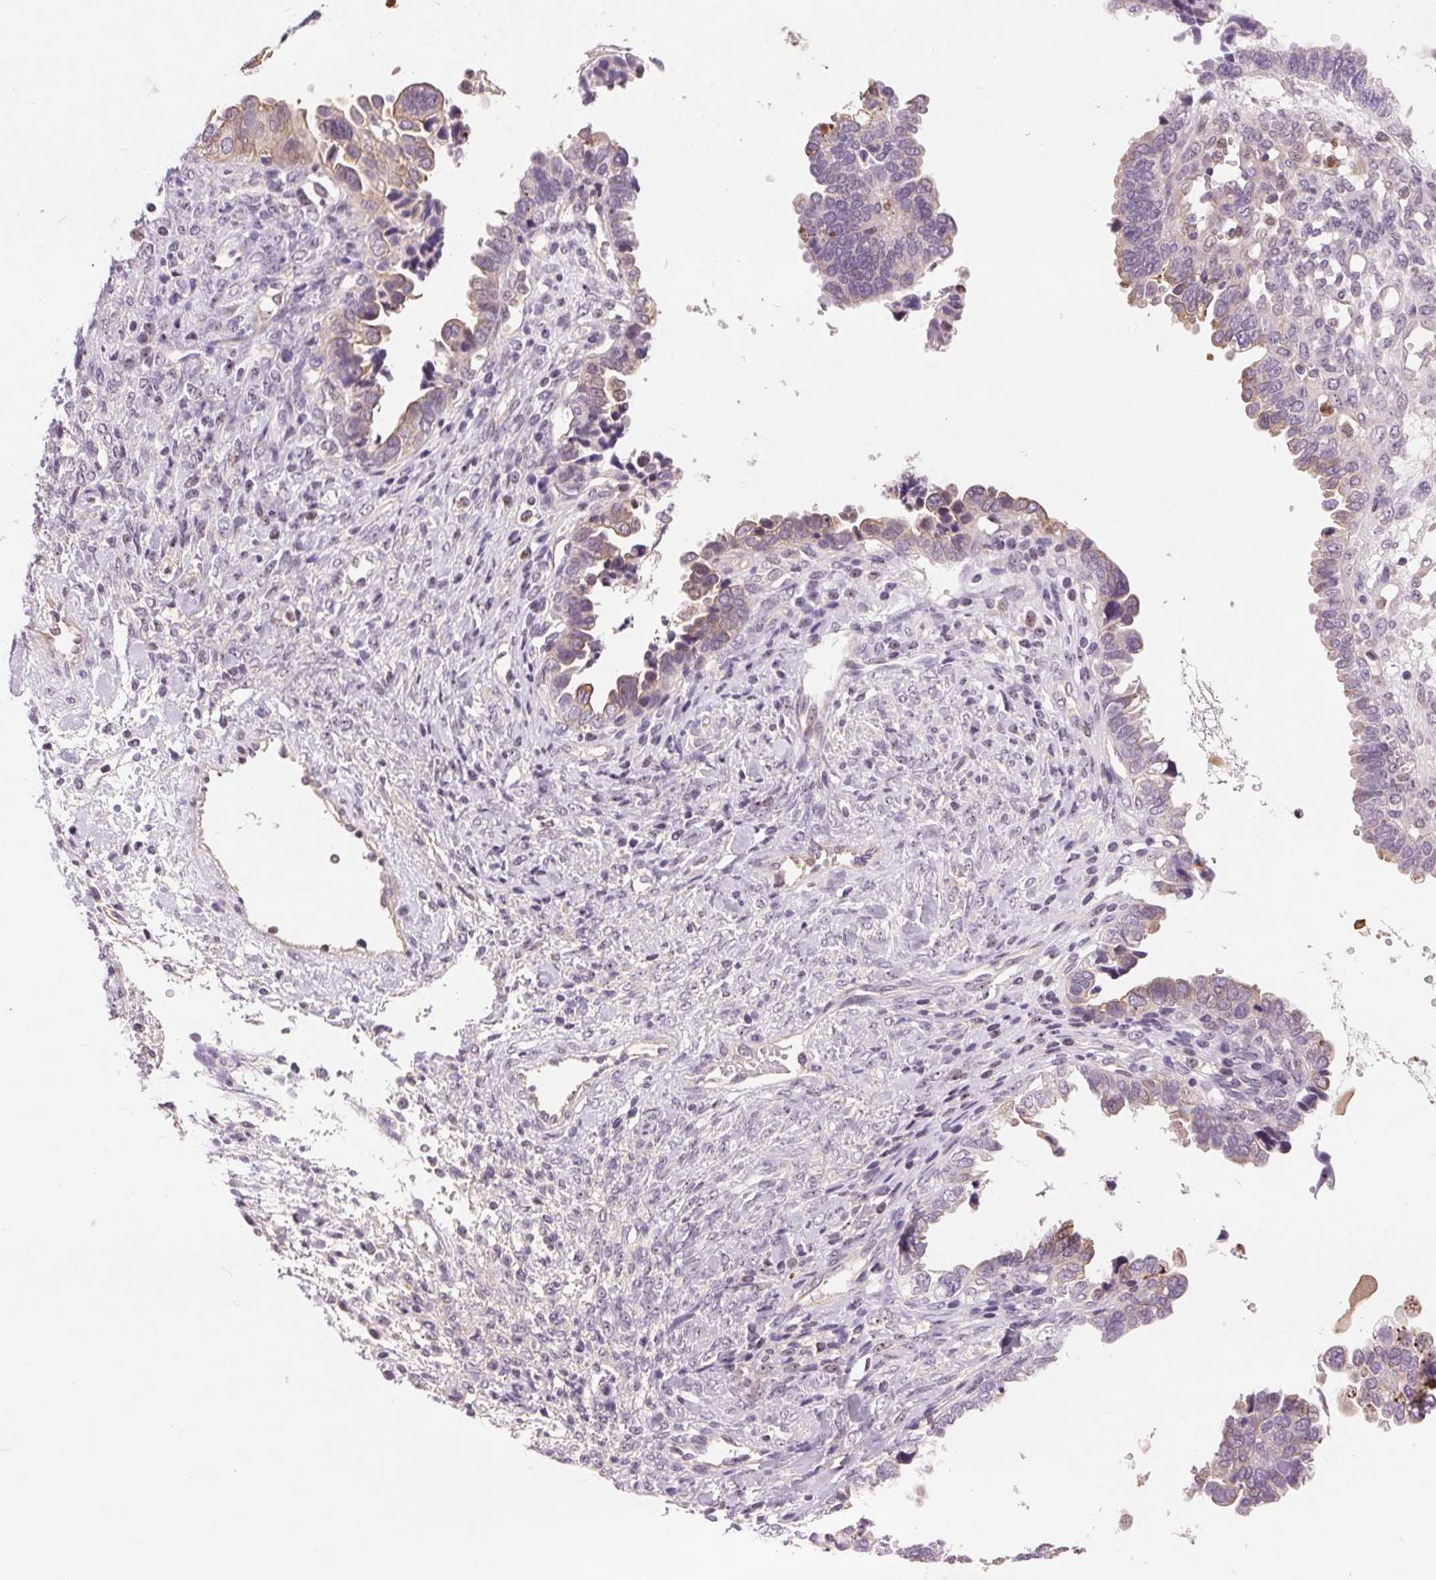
{"staining": {"intensity": "weak", "quantity": "<25%", "location": "cytoplasmic/membranous"}, "tissue": "ovarian cancer", "cell_type": "Tumor cells", "image_type": "cancer", "snomed": [{"axis": "morphology", "description": "Cystadenocarcinoma, serous, NOS"}, {"axis": "topography", "description": "Ovary"}], "caption": "A micrograph of human ovarian cancer is negative for staining in tumor cells.", "gene": "RANBP3L", "patient": {"sex": "female", "age": 51}}